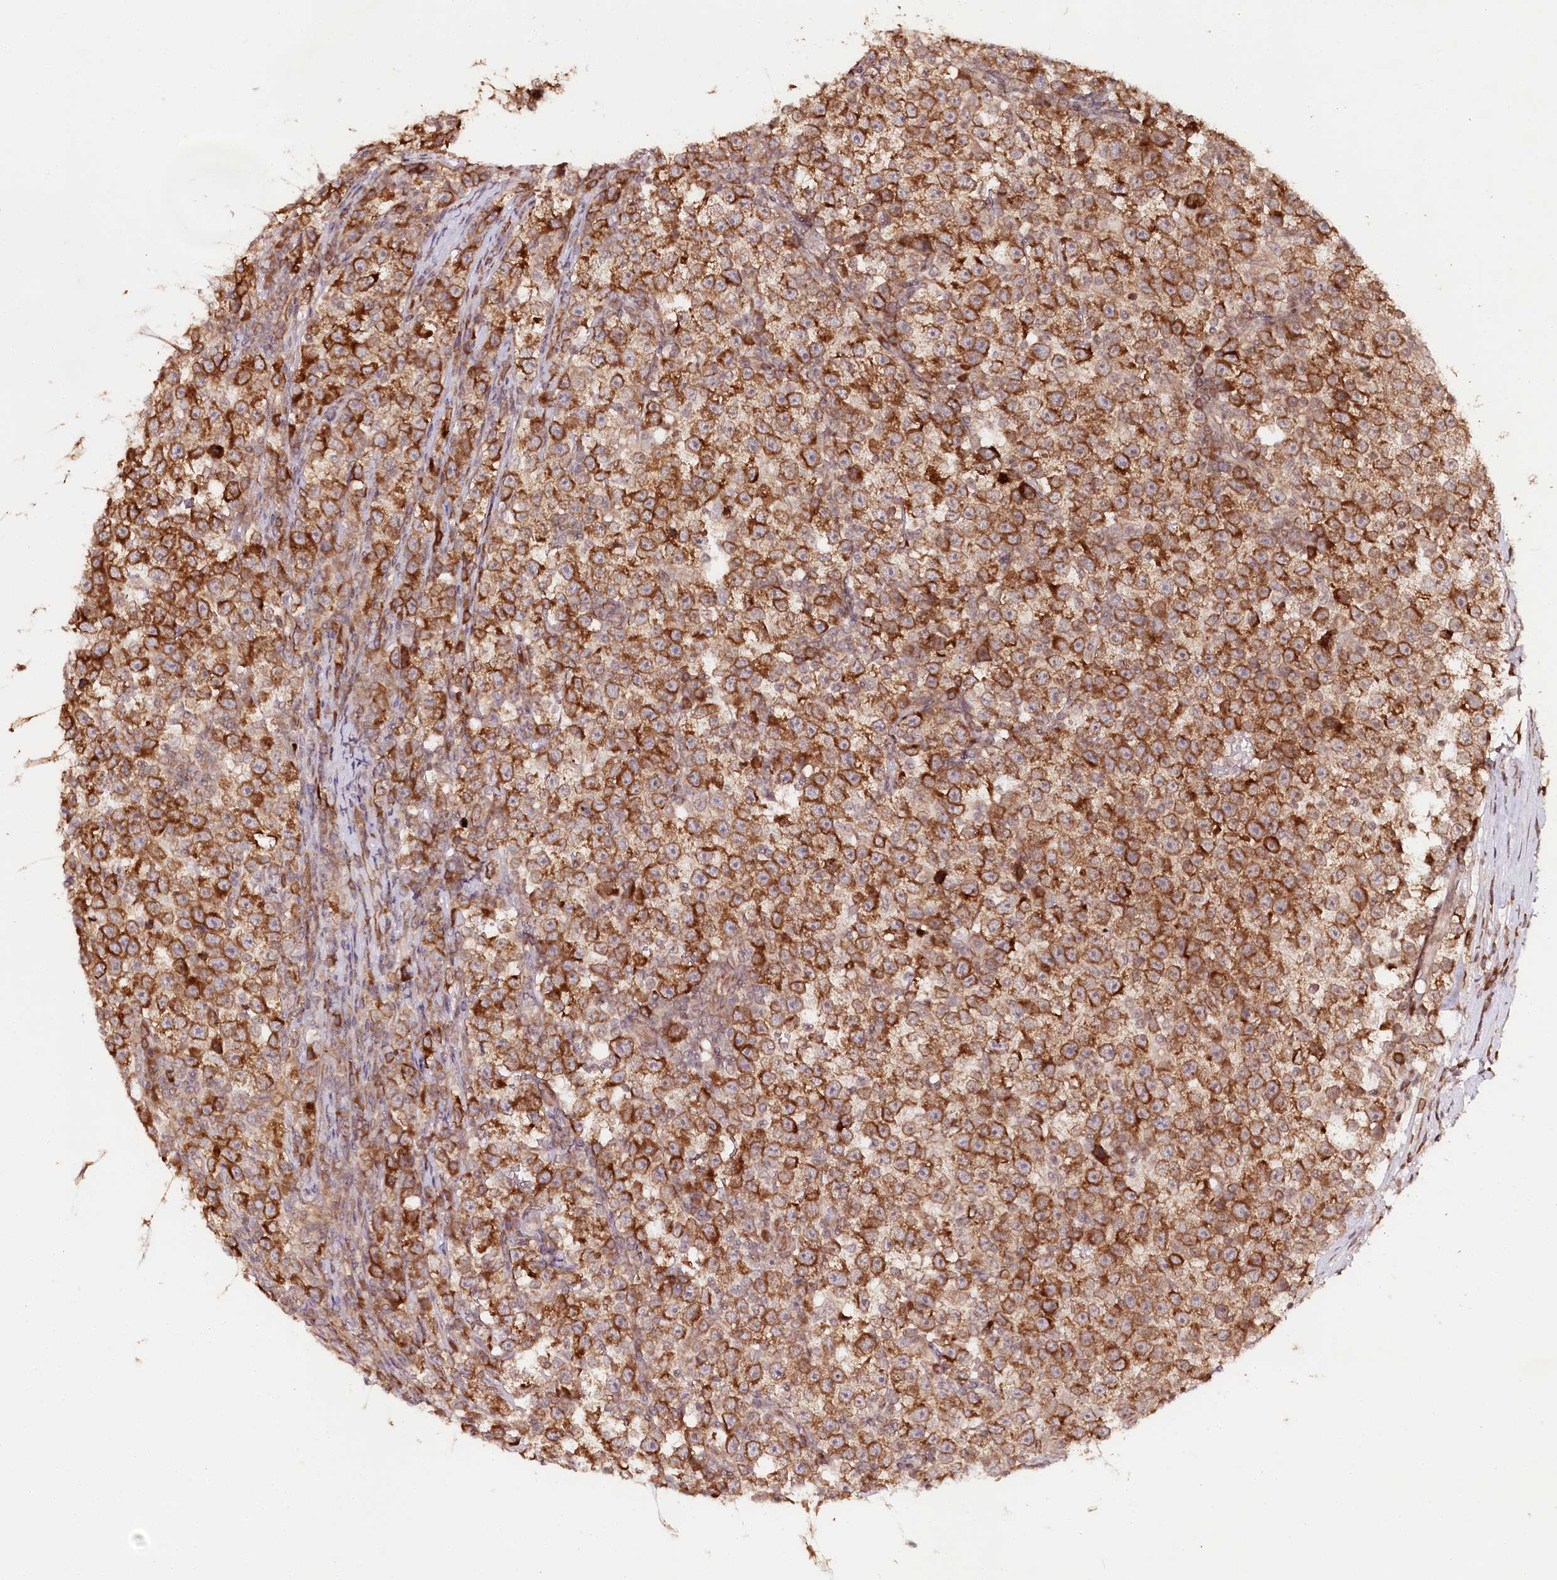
{"staining": {"intensity": "strong", "quantity": ">75%", "location": "cytoplasmic/membranous"}, "tissue": "testis cancer", "cell_type": "Tumor cells", "image_type": "cancer", "snomed": [{"axis": "morphology", "description": "Normal tissue, NOS"}, {"axis": "morphology", "description": "Seminoma, NOS"}, {"axis": "topography", "description": "Testis"}], "caption": "The micrograph demonstrates immunohistochemical staining of testis cancer. There is strong cytoplasmic/membranous positivity is seen in approximately >75% of tumor cells.", "gene": "ENSG00000144785", "patient": {"sex": "male", "age": 43}}